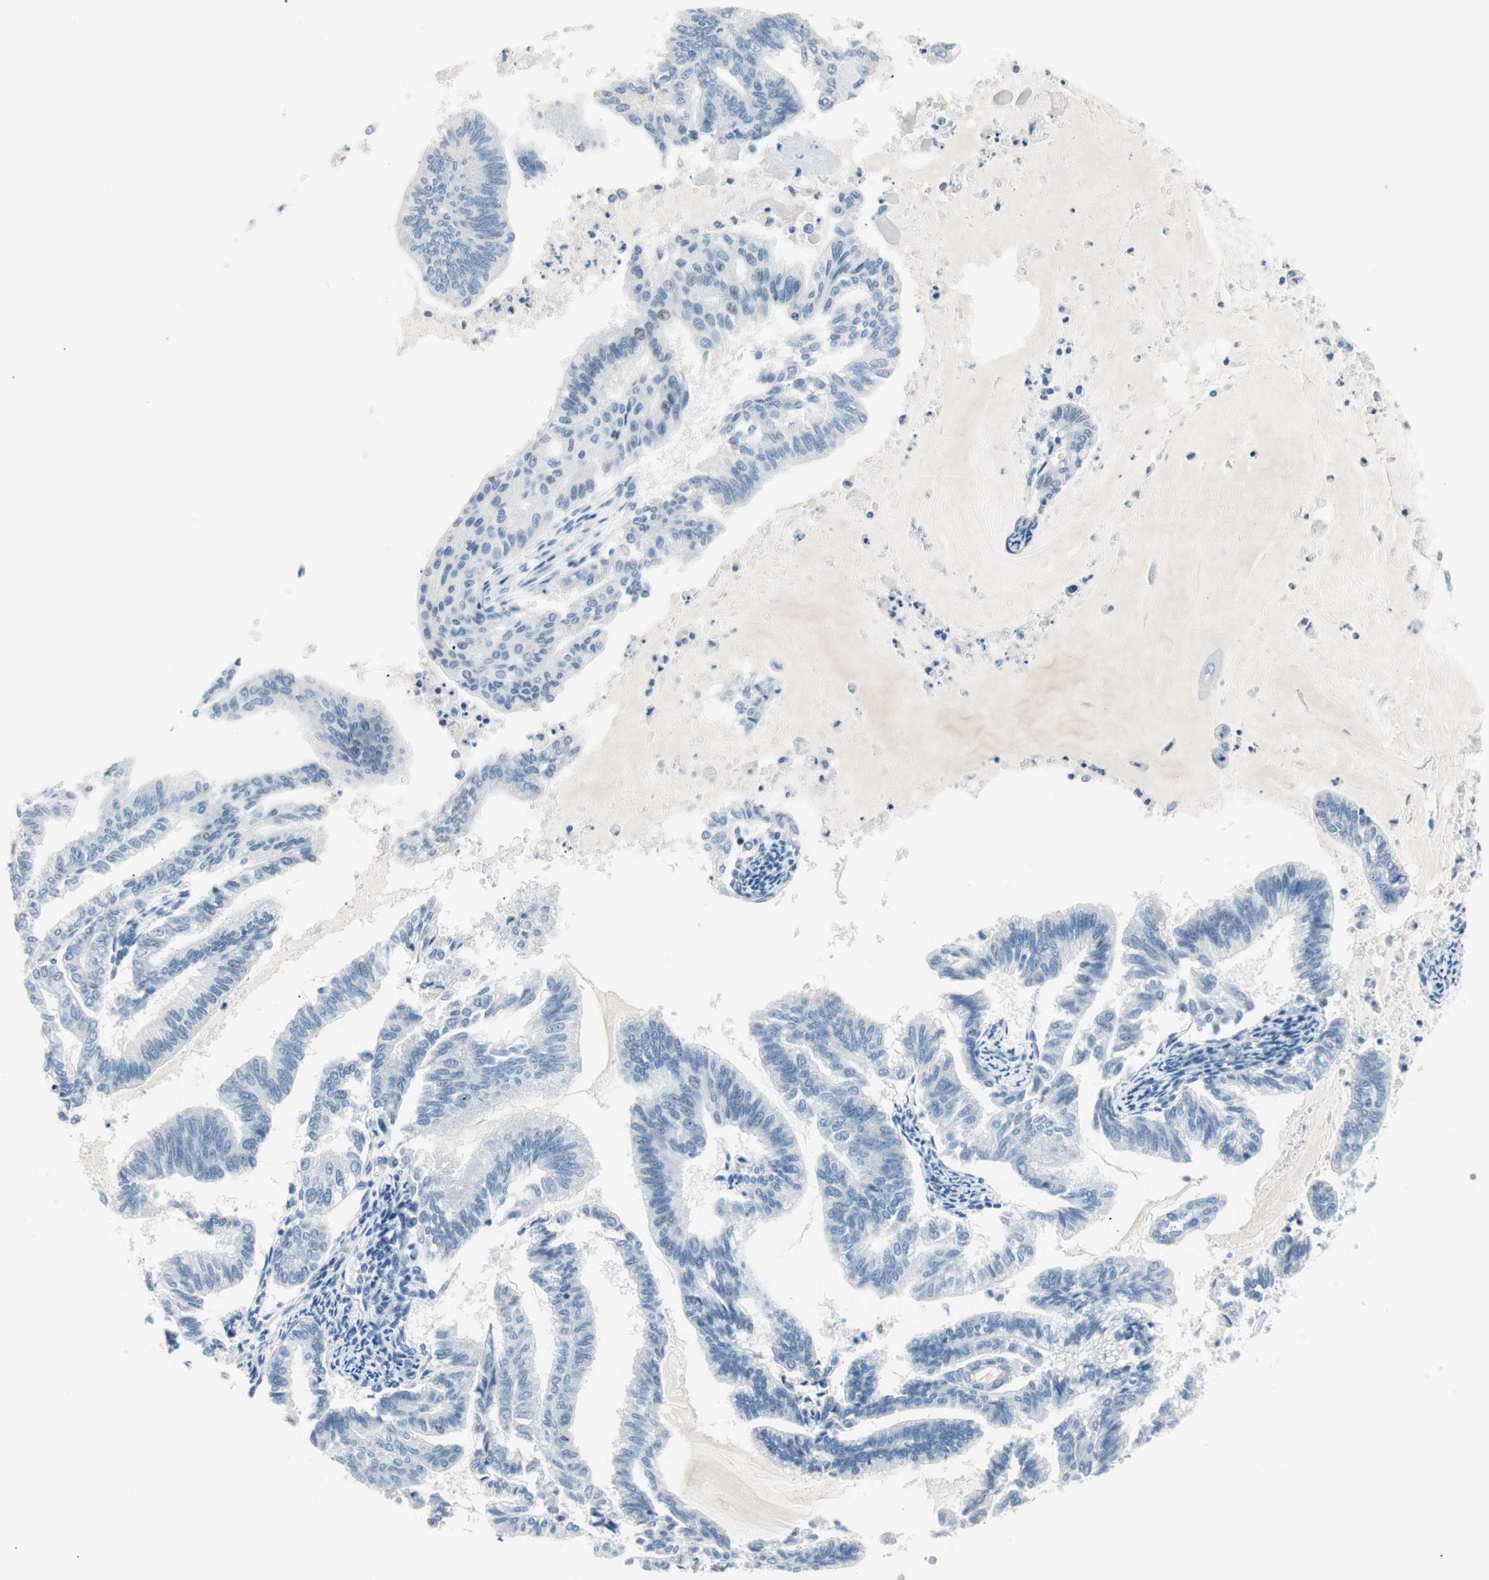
{"staining": {"intensity": "negative", "quantity": "none", "location": "none"}, "tissue": "endometrial cancer", "cell_type": "Tumor cells", "image_type": "cancer", "snomed": [{"axis": "morphology", "description": "Adenocarcinoma, NOS"}, {"axis": "topography", "description": "Endometrium"}], "caption": "Immunohistochemistry of human adenocarcinoma (endometrial) reveals no staining in tumor cells.", "gene": "HOXB13", "patient": {"sex": "female", "age": 79}}